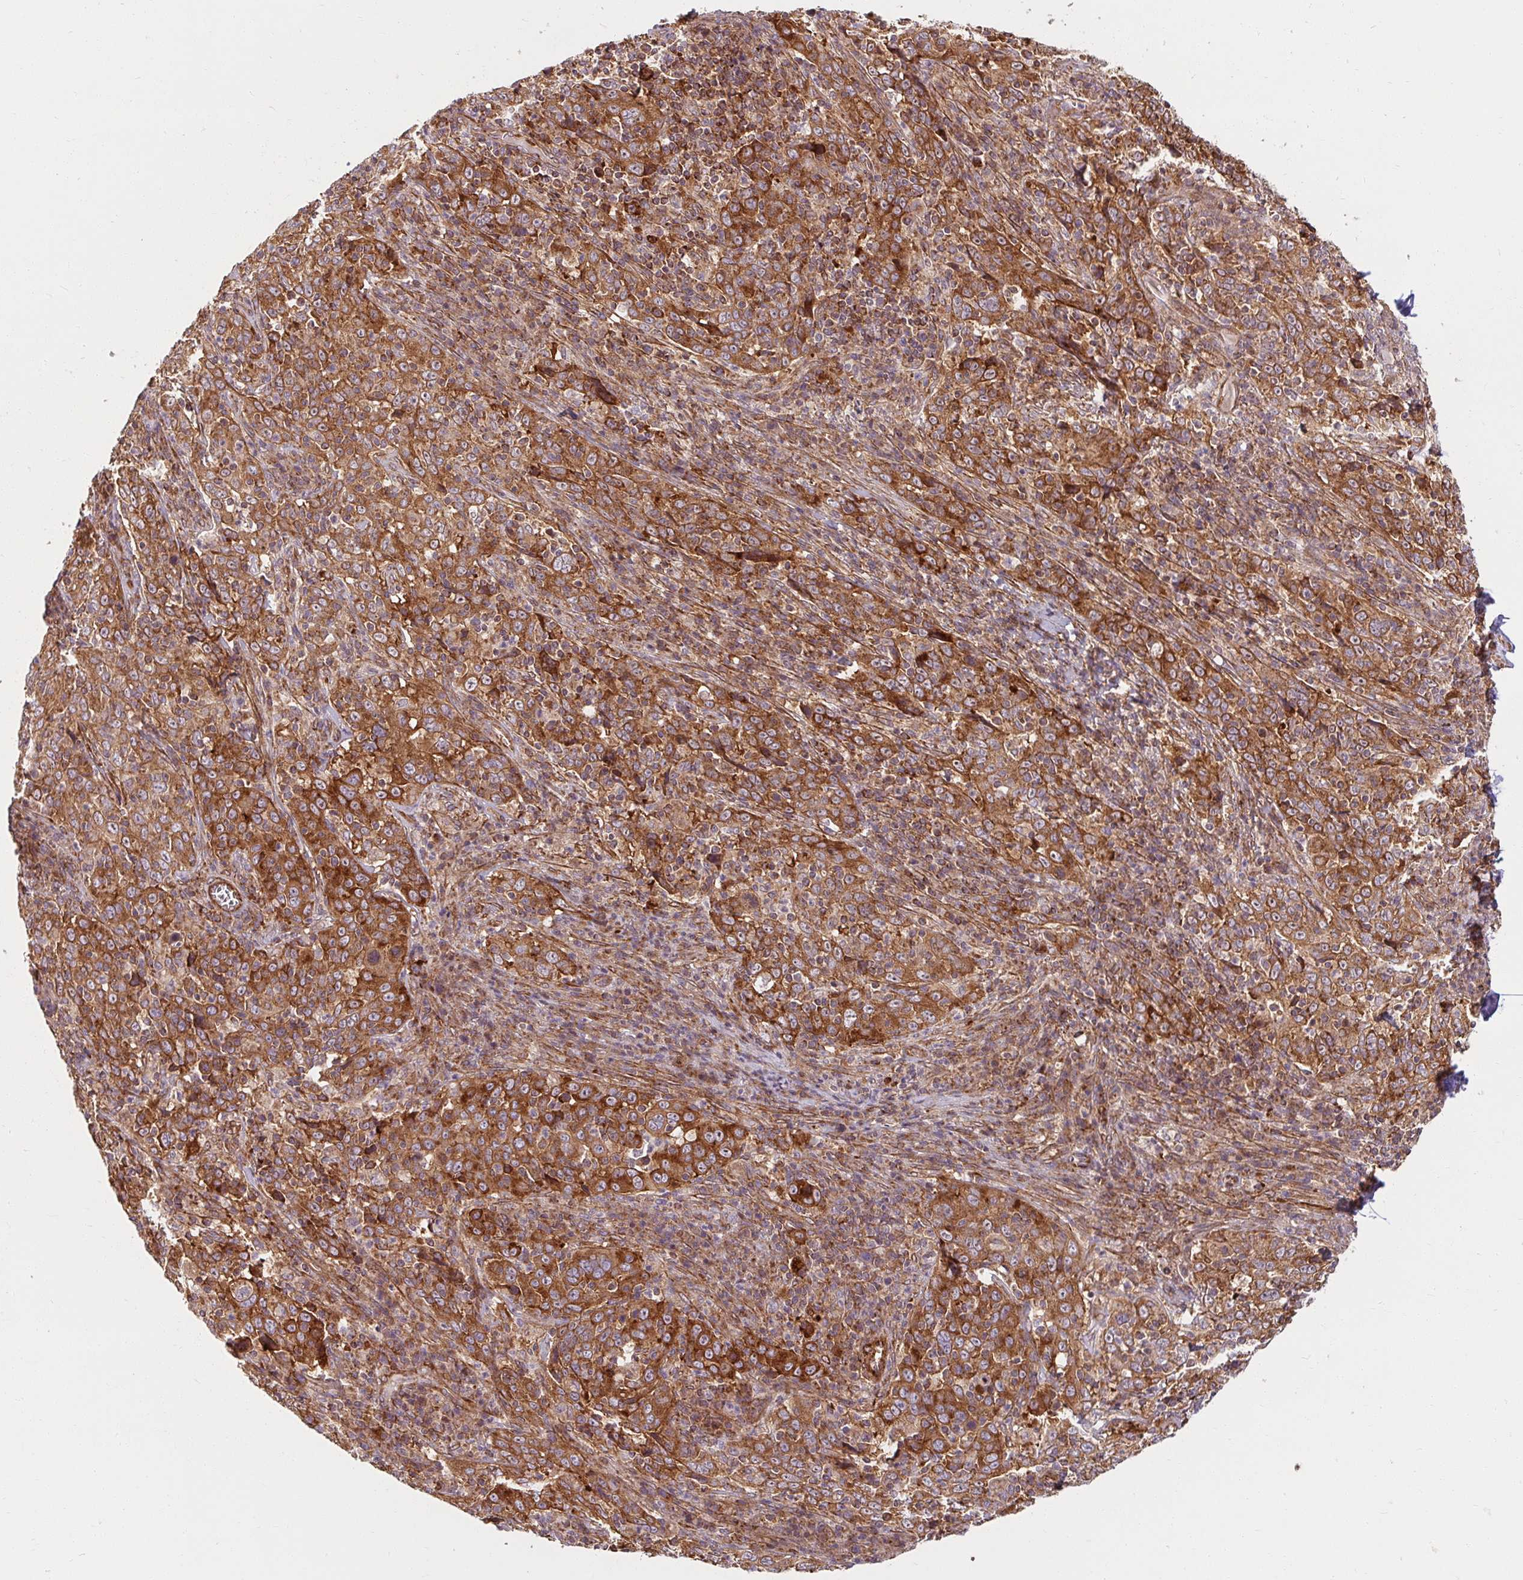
{"staining": {"intensity": "moderate", "quantity": ">75%", "location": "cytoplasmic/membranous"}, "tissue": "cervical cancer", "cell_type": "Tumor cells", "image_type": "cancer", "snomed": [{"axis": "morphology", "description": "Squamous cell carcinoma, NOS"}, {"axis": "topography", "description": "Cervix"}], "caption": "Tumor cells show moderate cytoplasmic/membranous expression in approximately >75% of cells in cervical squamous cell carcinoma.", "gene": "BTF3", "patient": {"sex": "female", "age": 46}}